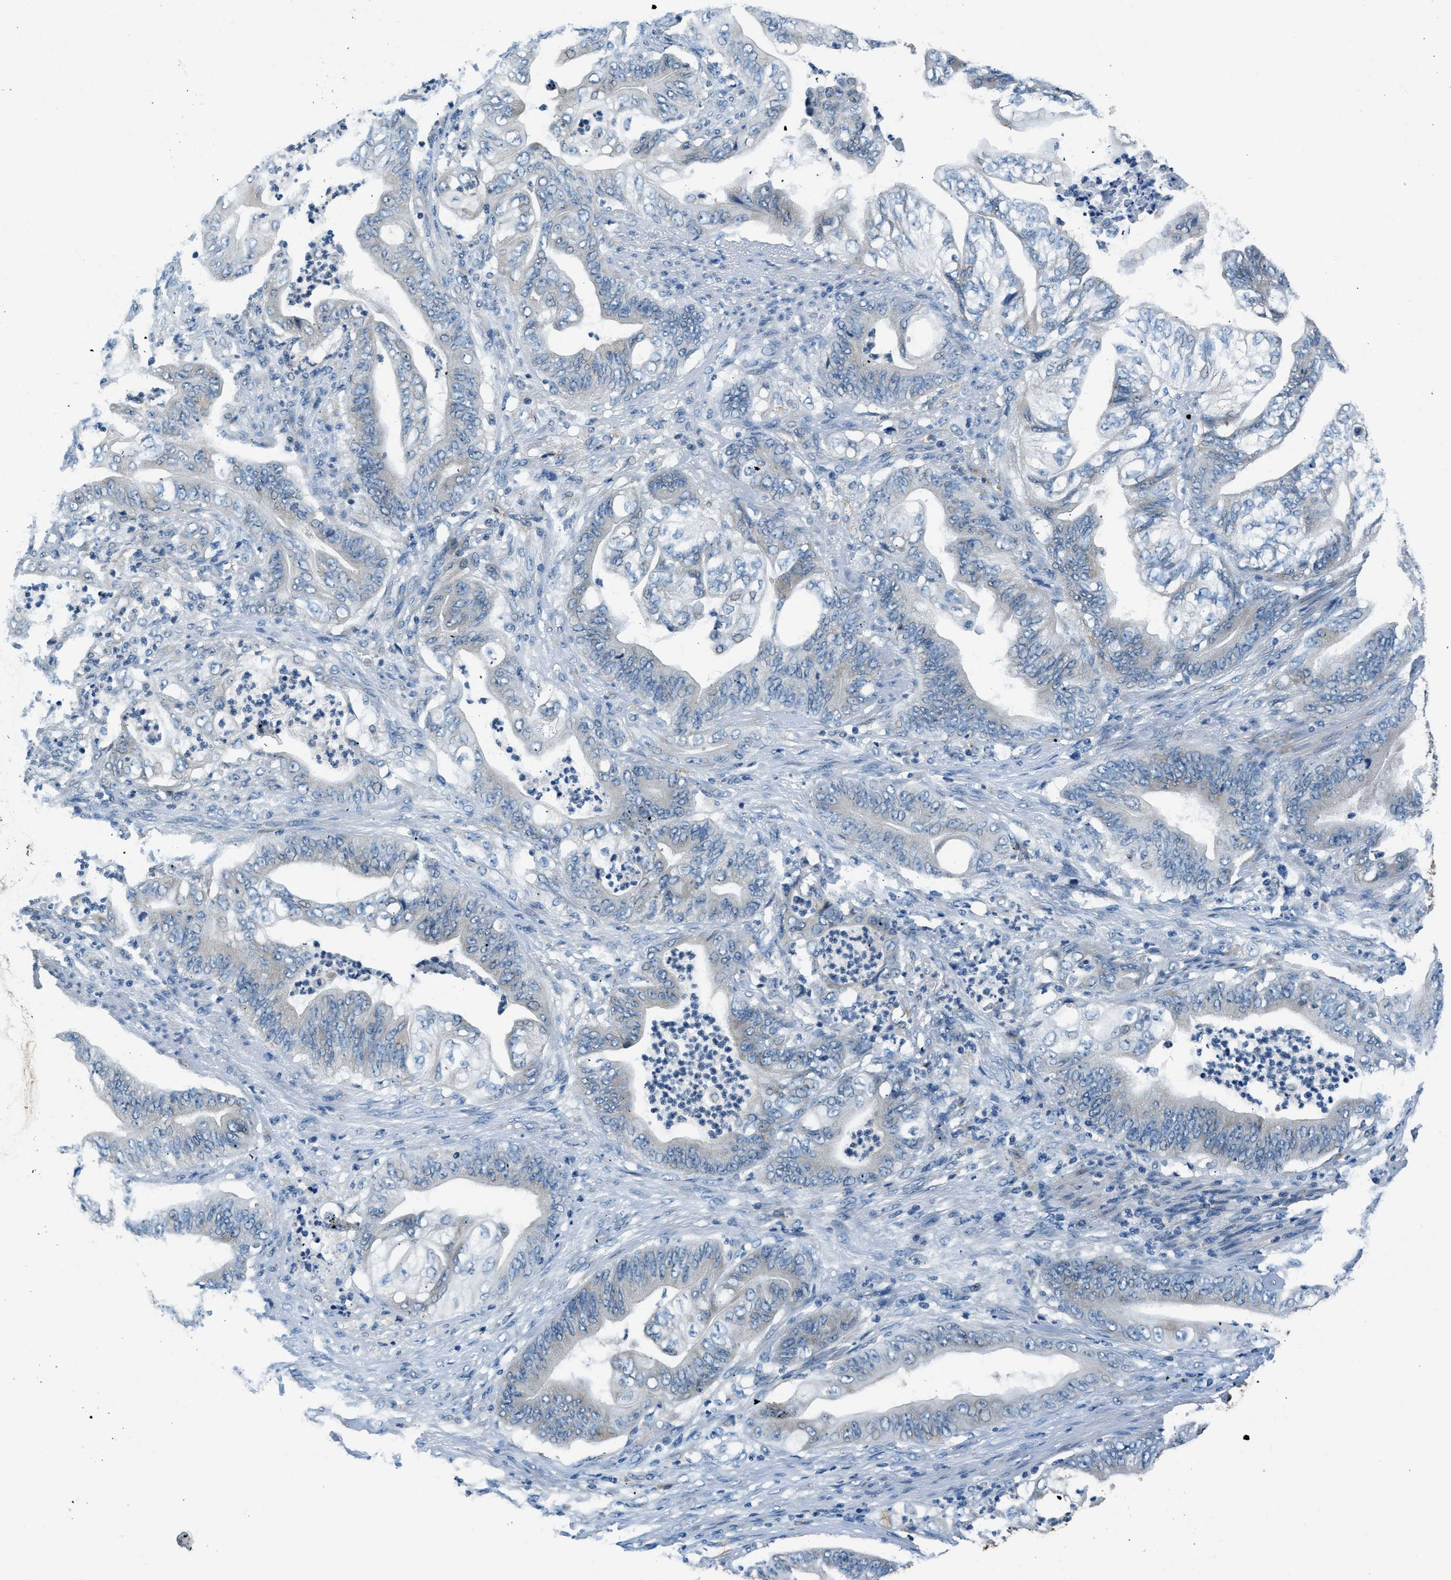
{"staining": {"intensity": "negative", "quantity": "none", "location": "none"}, "tissue": "stomach cancer", "cell_type": "Tumor cells", "image_type": "cancer", "snomed": [{"axis": "morphology", "description": "Adenocarcinoma, NOS"}, {"axis": "topography", "description": "Stomach"}], "caption": "This is a histopathology image of immunohistochemistry (IHC) staining of stomach cancer, which shows no staining in tumor cells. (DAB (3,3'-diaminobenzidine) immunohistochemistry (IHC) with hematoxylin counter stain).", "gene": "NME8", "patient": {"sex": "female", "age": 73}}